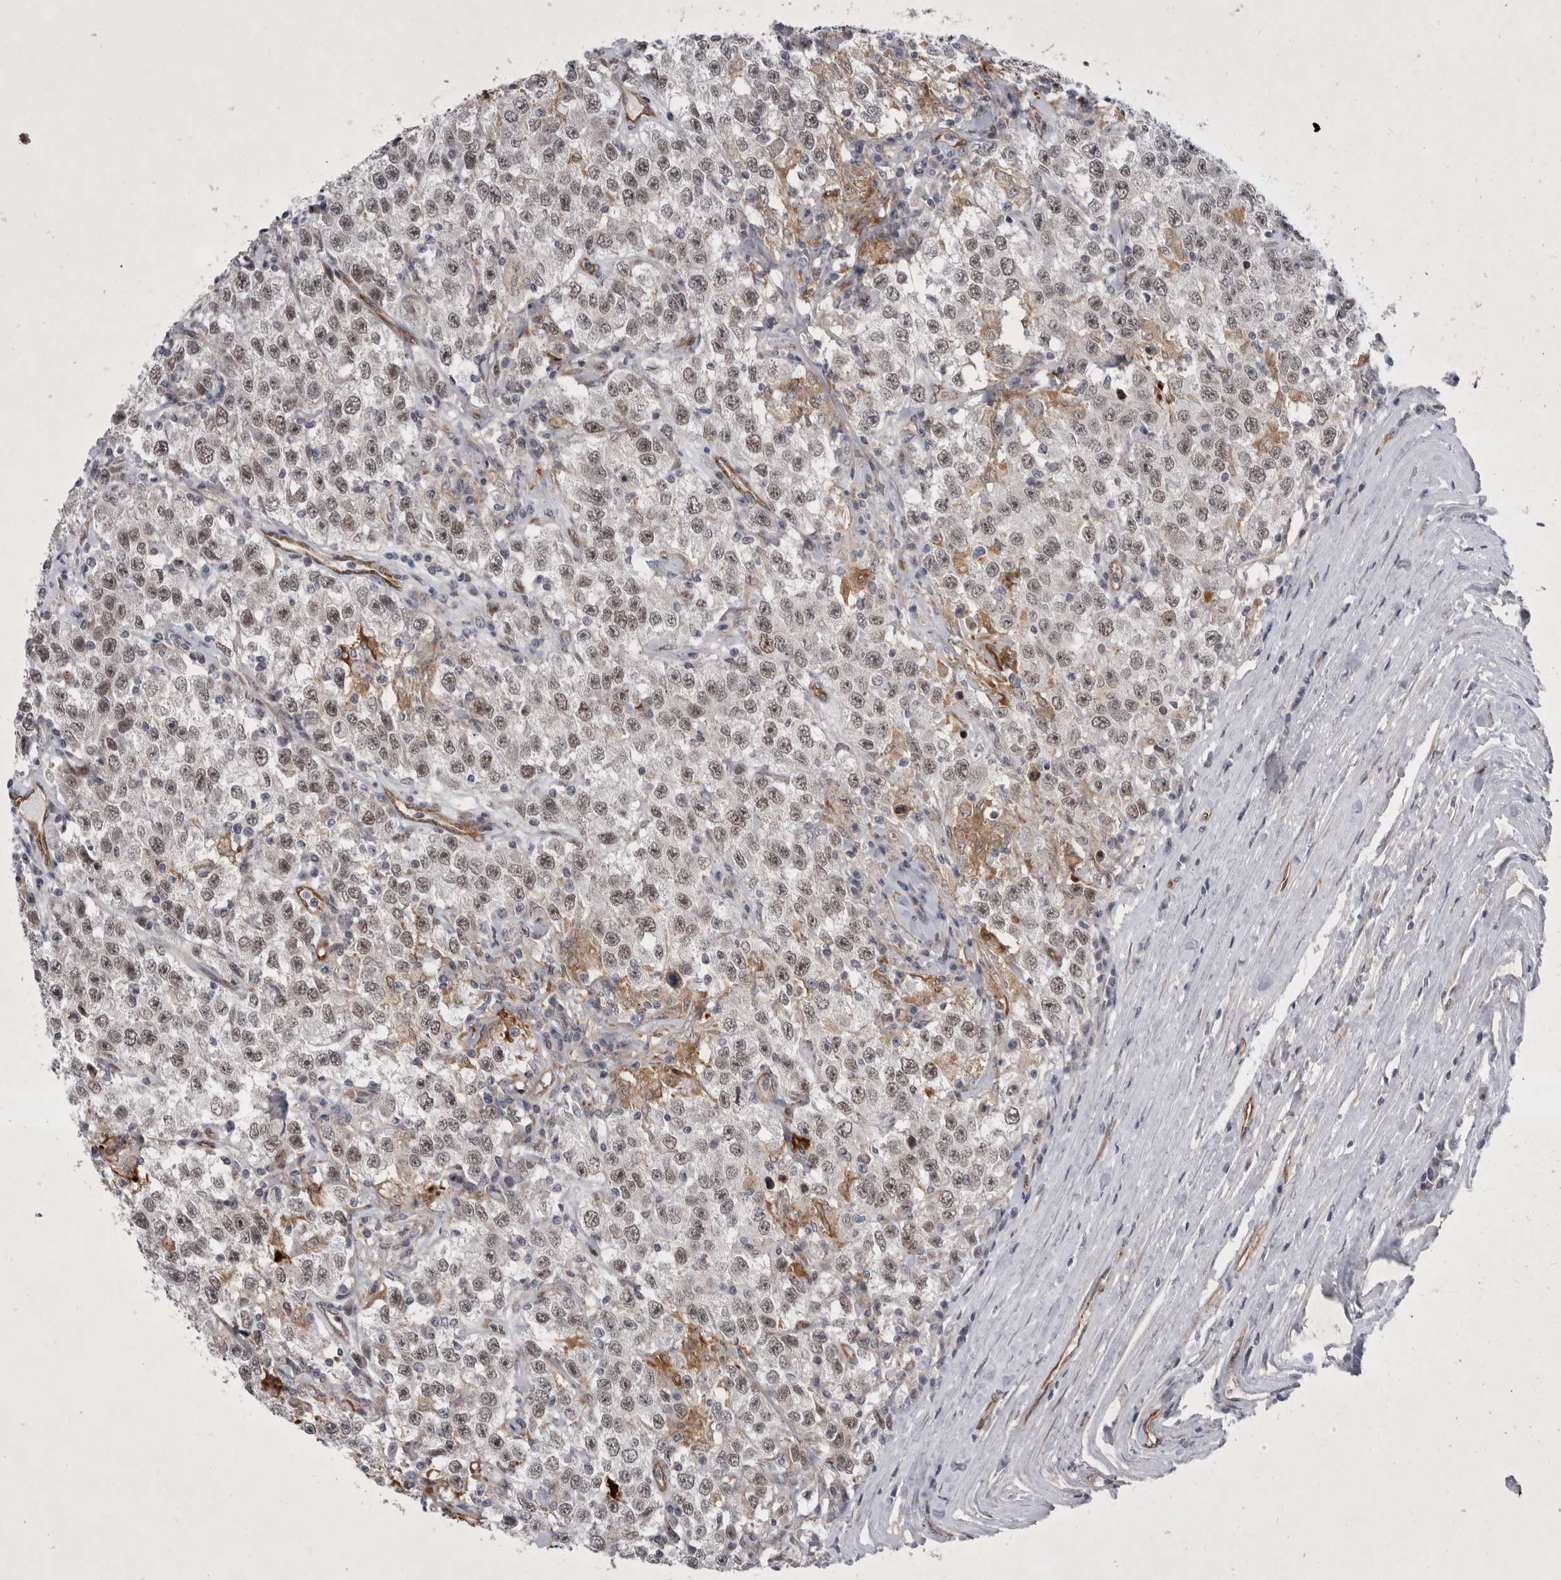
{"staining": {"intensity": "weak", "quantity": ">75%", "location": "nuclear"}, "tissue": "testis cancer", "cell_type": "Tumor cells", "image_type": "cancer", "snomed": [{"axis": "morphology", "description": "Seminoma, NOS"}, {"axis": "topography", "description": "Testis"}], "caption": "This is an image of IHC staining of testis cancer (seminoma), which shows weak expression in the nuclear of tumor cells.", "gene": "PARP11", "patient": {"sex": "male", "age": 41}}